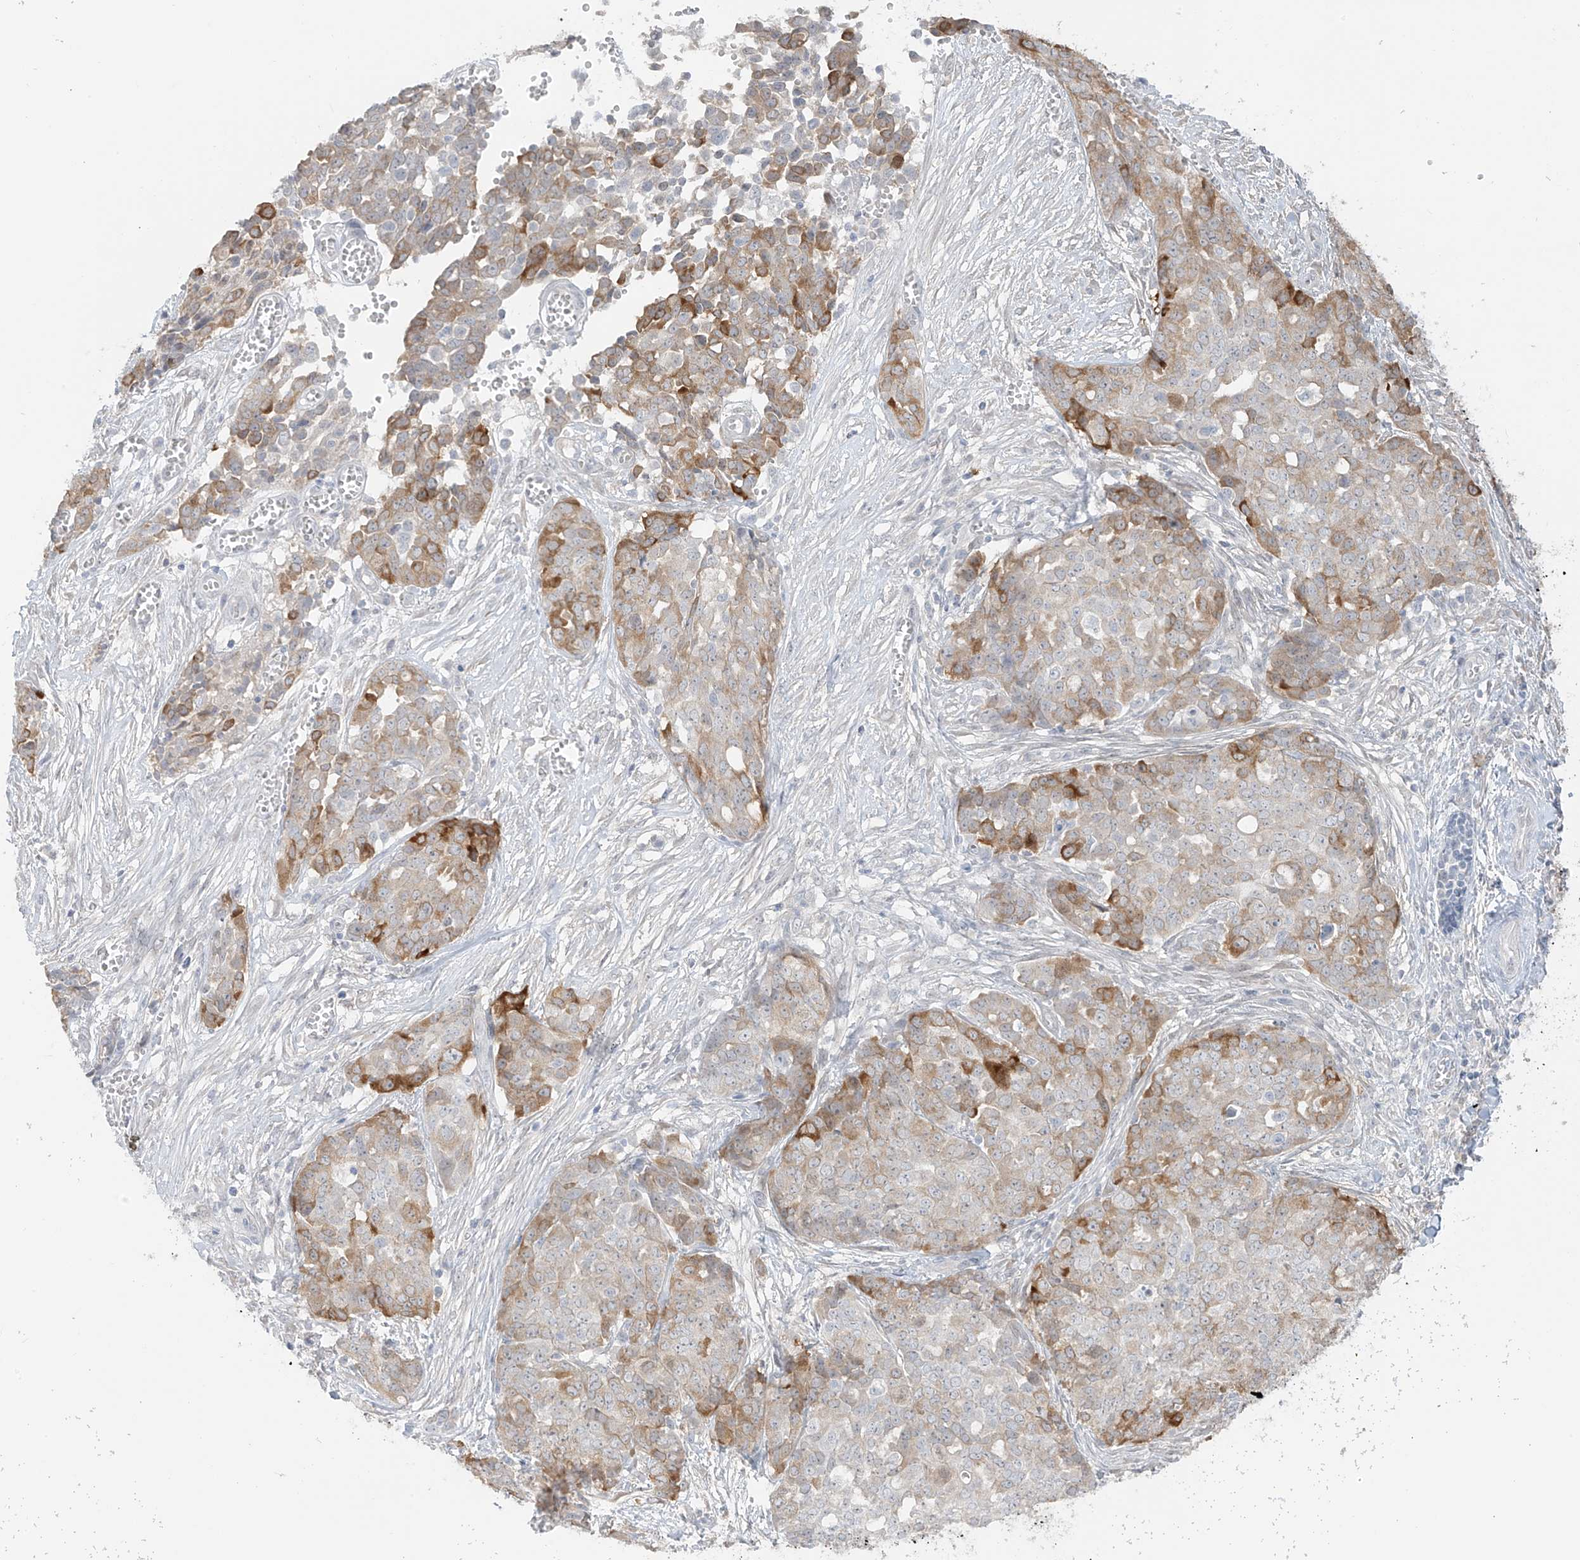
{"staining": {"intensity": "moderate", "quantity": "25%-75%", "location": "cytoplasmic/membranous"}, "tissue": "ovarian cancer", "cell_type": "Tumor cells", "image_type": "cancer", "snomed": [{"axis": "morphology", "description": "Cystadenocarcinoma, serous, NOS"}, {"axis": "topography", "description": "Soft tissue"}, {"axis": "topography", "description": "Ovary"}], "caption": "This photomicrograph demonstrates IHC staining of human serous cystadenocarcinoma (ovarian), with medium moderate cytoplasmic/membranous expression in approximately 25%-75% of tumor cells.", "gene": "DCDC2", "patient": {"sex": "female", "age": 57}}